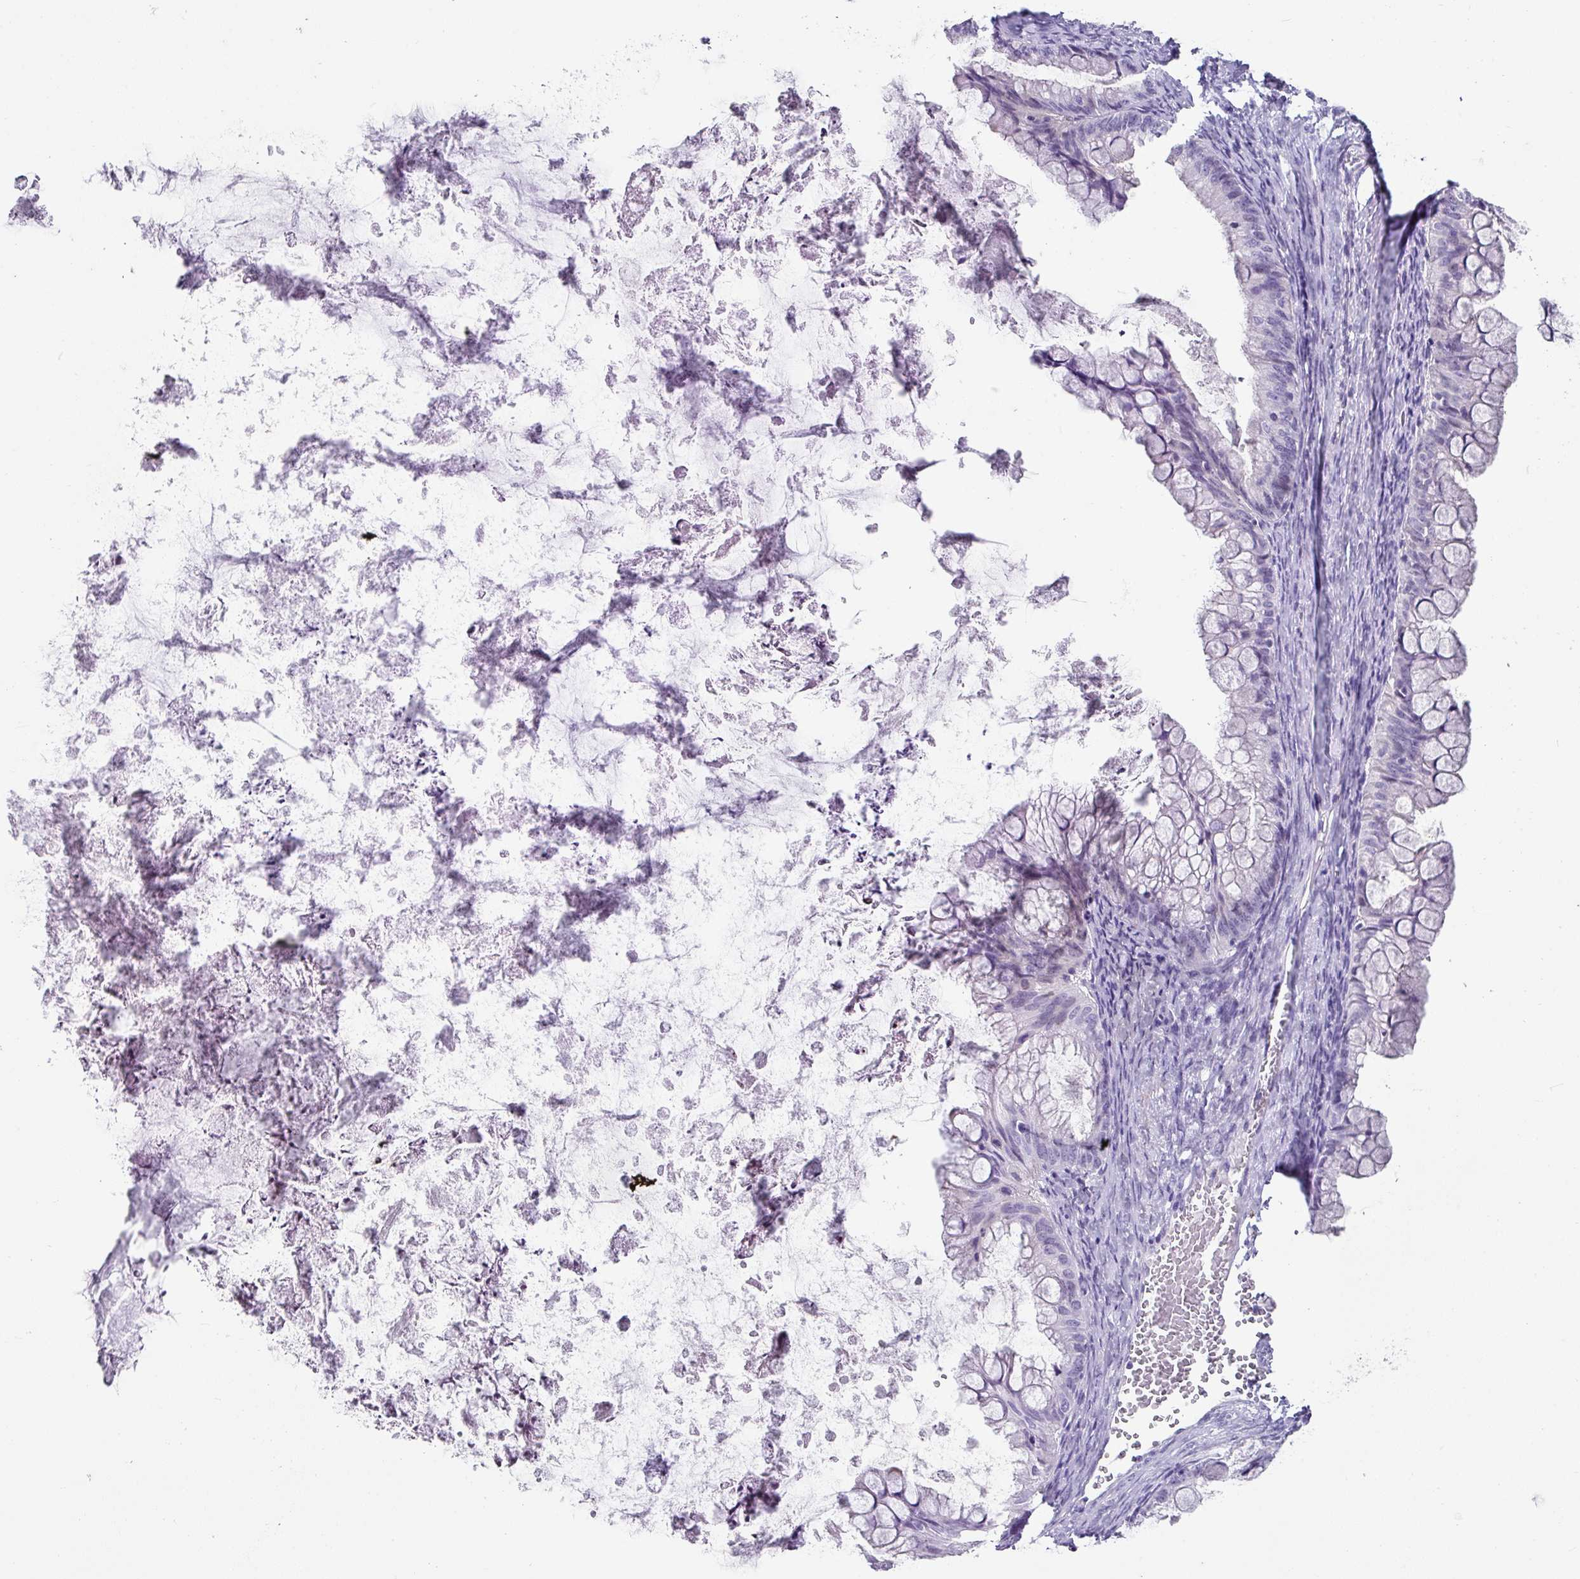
{"staining": {"intensity": "negative", "quantity": "none", "location": "none"}, "tissue": "ovarian cancer", "cell_type": "Tumor cells", "image_type": "cancer", "snomed": [{"axis": "morphology", "description": "Cystadenocarcinoma, mucinous, NOS"}, {"axis": "topography", "description": "Ovary"}], "caption": "Immunohistochemistry (IHC) of mucinous cystadenocarcinoma (ovarian) exhibits no positivity in tumor cells.", "gene": "TRA2A", "patient": {"sex": "female", "age": 35}}